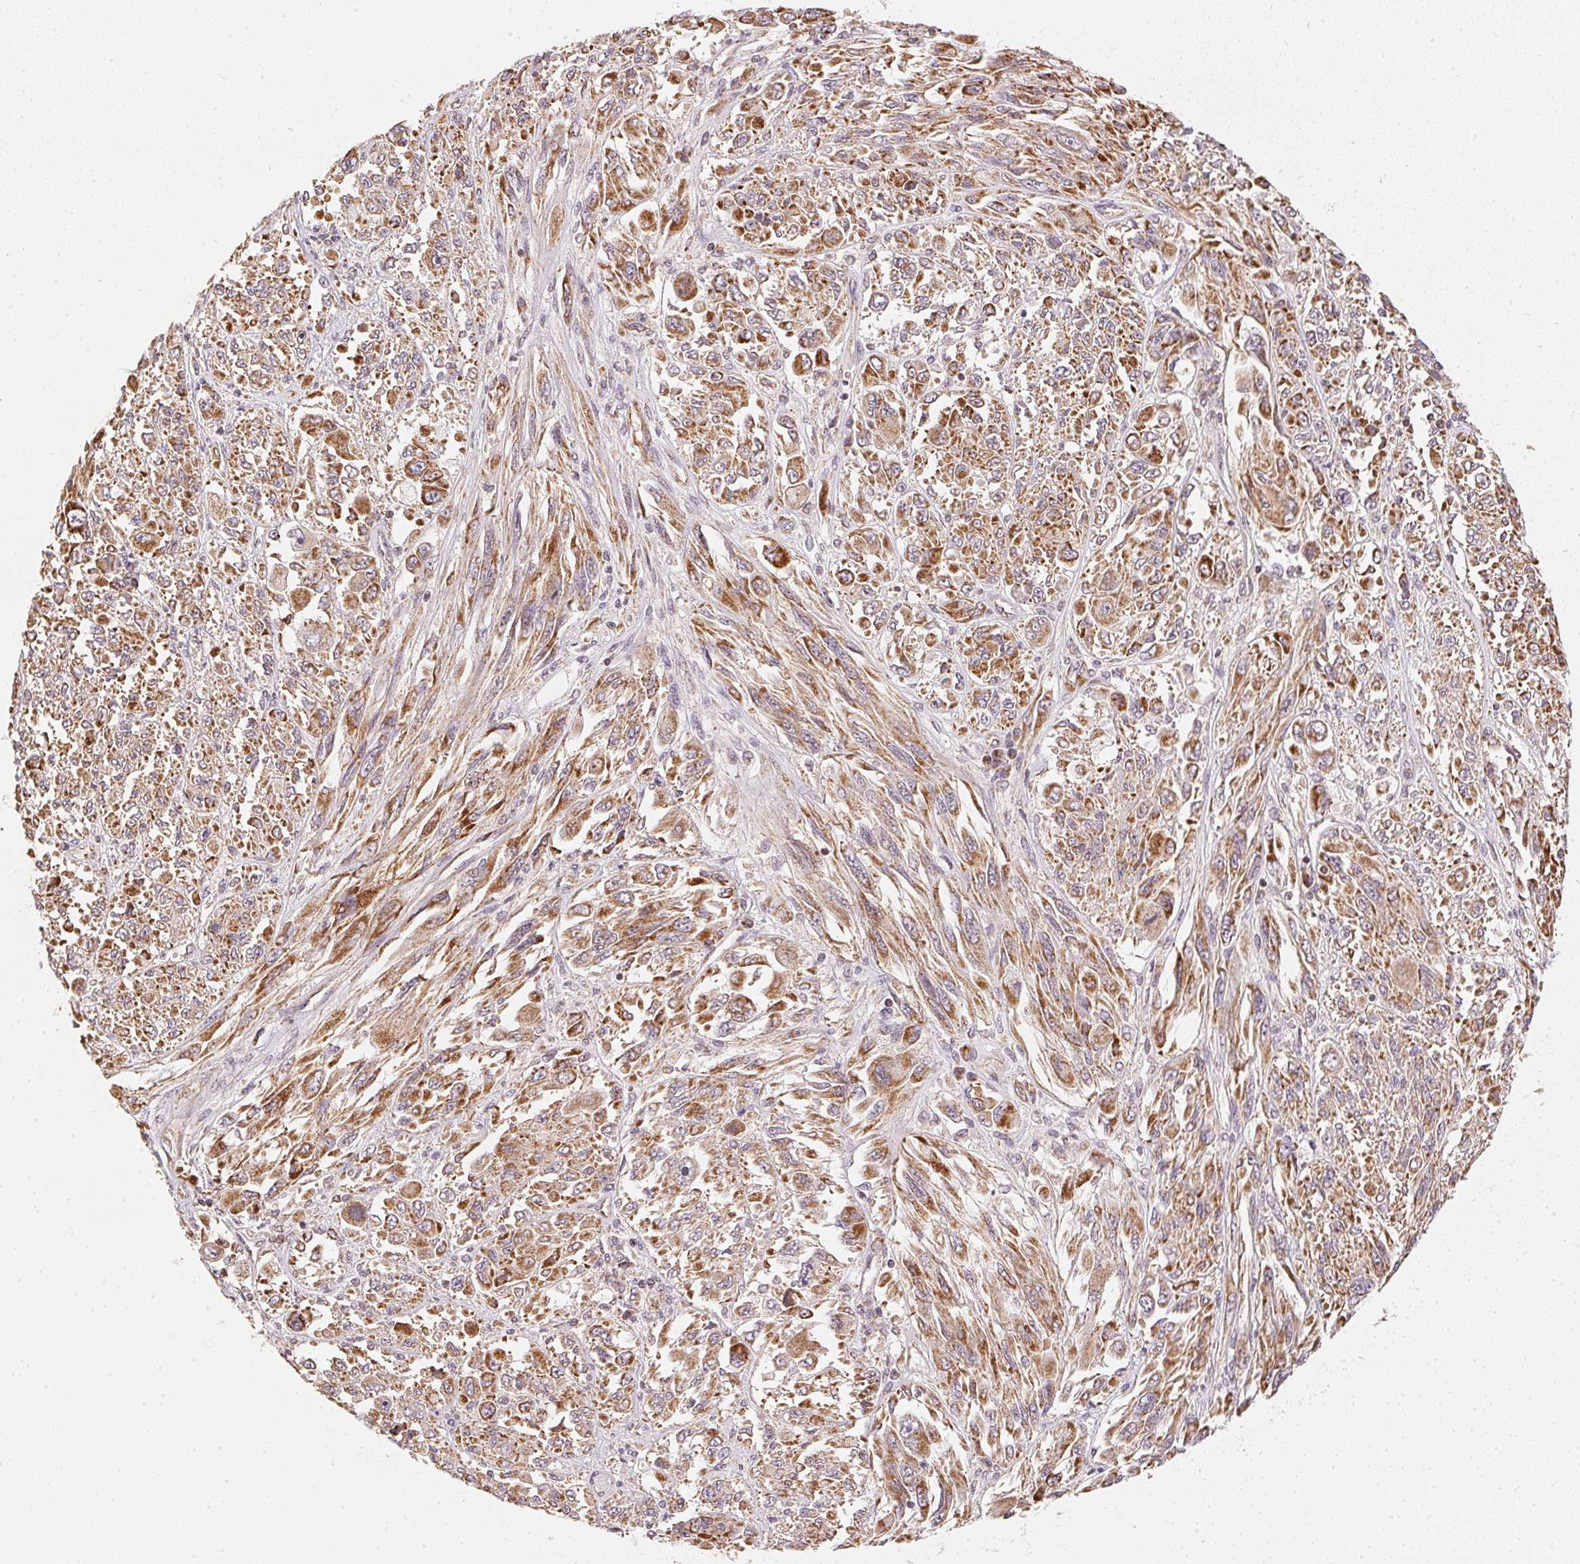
{"staining": {"intensity": "moderate", "quantity": ">75%", "location": "cytoplasmic/membranous"}, "tissue": "melanoma", "cell_type": "Tumor cells", "image_type": "cancer", "snomed": [{"axis": "morphology", "description": "Malignant melanoma, NOS"}, {"axis": "topography", "description": "Skin"}], "caption": "IHC (DAB) staining of melanoma displays moderate cytoplasmic/membranous protein staining in approximately >75% of tumor cells.", "gene": "MATCAP1", "patient": {"sex": "female", "age": 91}}